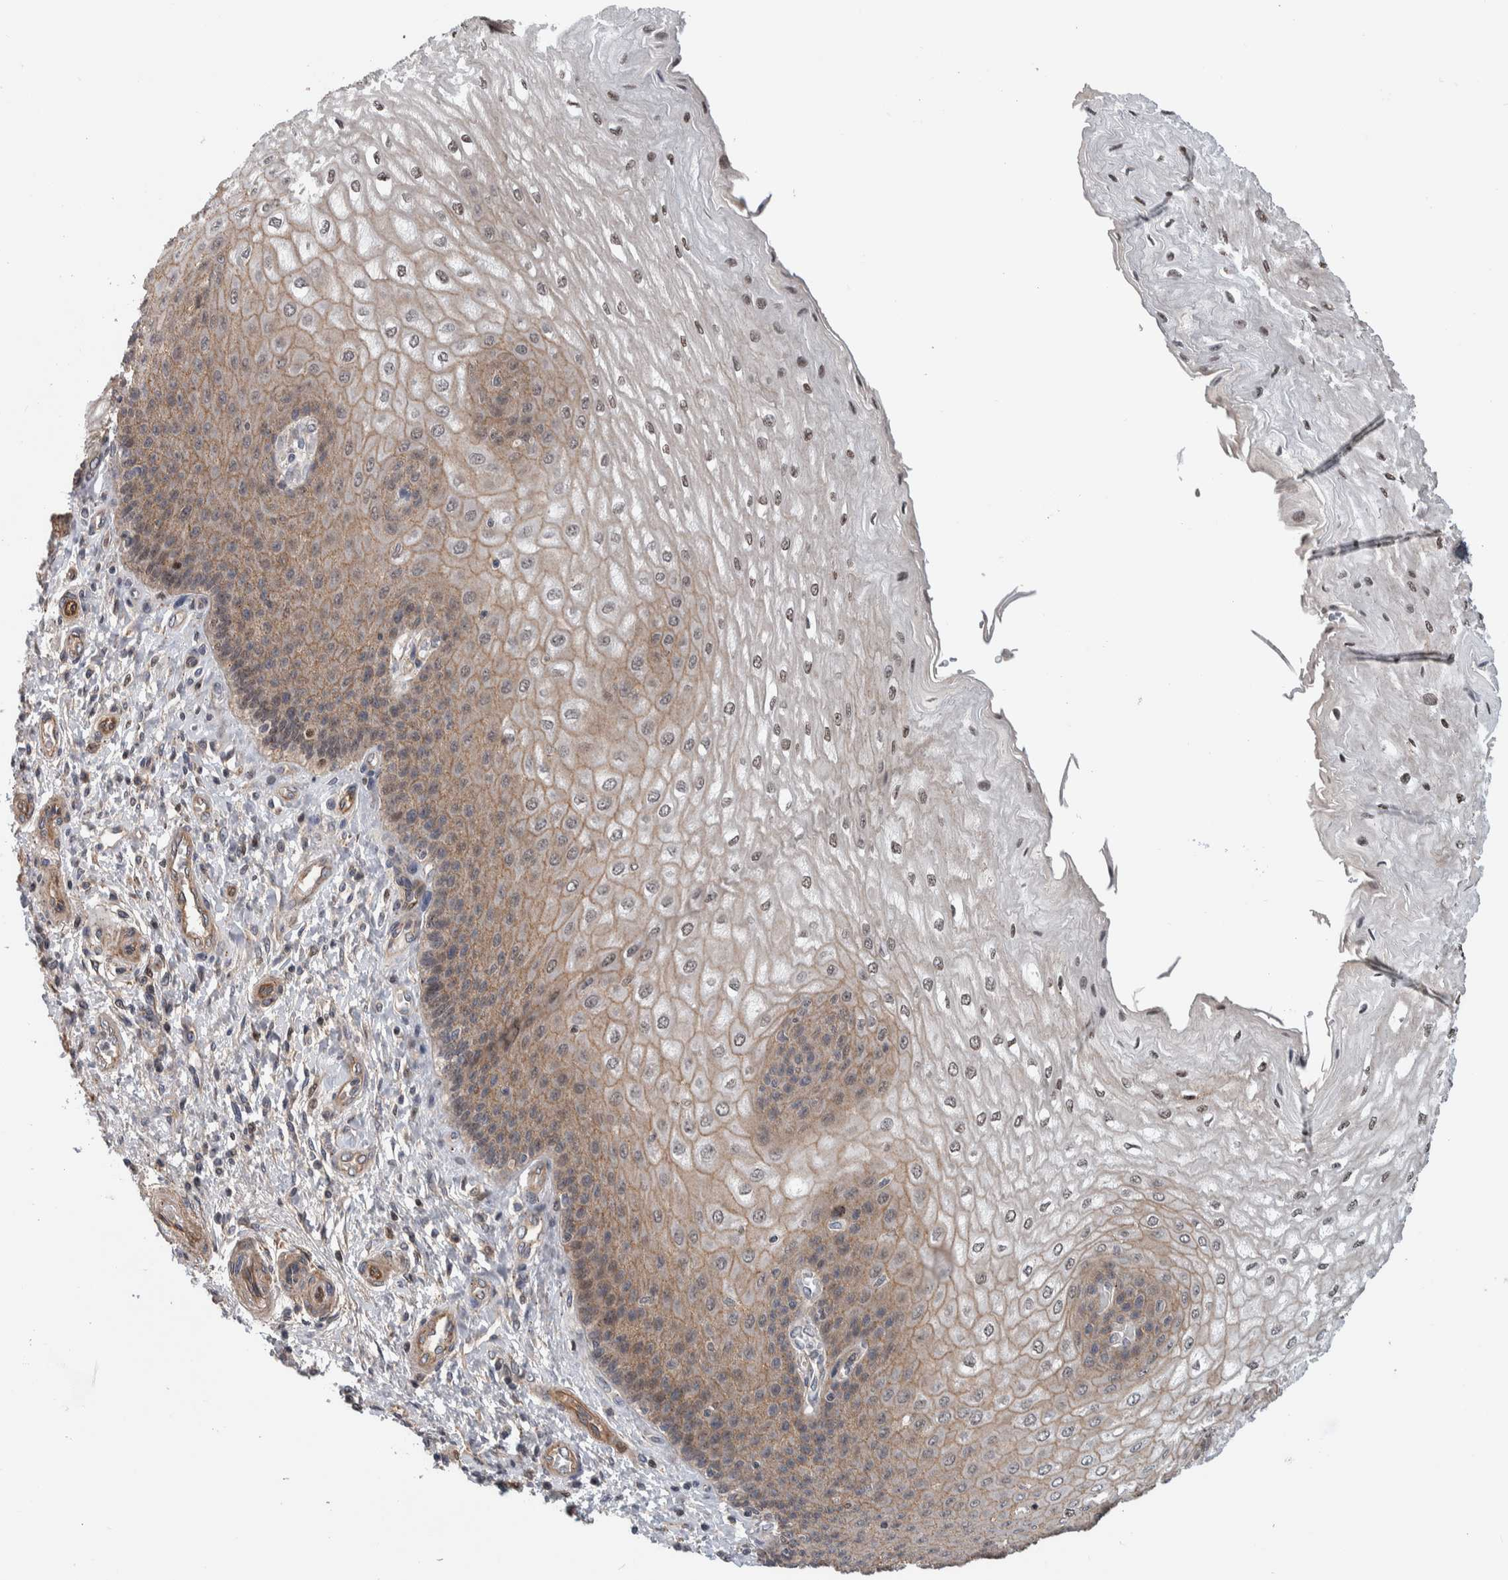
{"staining": {"intensity": "moderate", "quantity": ">75%", "location": "cytoplasmic/membranous,nuclear"}, "tissue": "esophagus", "cell_type": "Squamous epithelial cells", "image_type": "normal", "snomed": [{"axis": "morphology", "description": "Normal tissue, NOS"}, {"axis": "topography", "description": "Esophagus"}], "caption": "Immunohistochemistry (IHC) staining of normal esophagus, which shows medium levels of moderate cytoplasmic/membranous,nuclear staining in about >75% of squamous epithelial cells indicating moderate cytoplasmic/membranous,nuclear protein expression. The staining was performed using DAB (3,3'-diaminobenzidine) (brown) for protein detection and nuclei were counterstained in hematoxylin (blue).", "gene": "MSL1", "patient": {"sex": "male", "age": 54}}